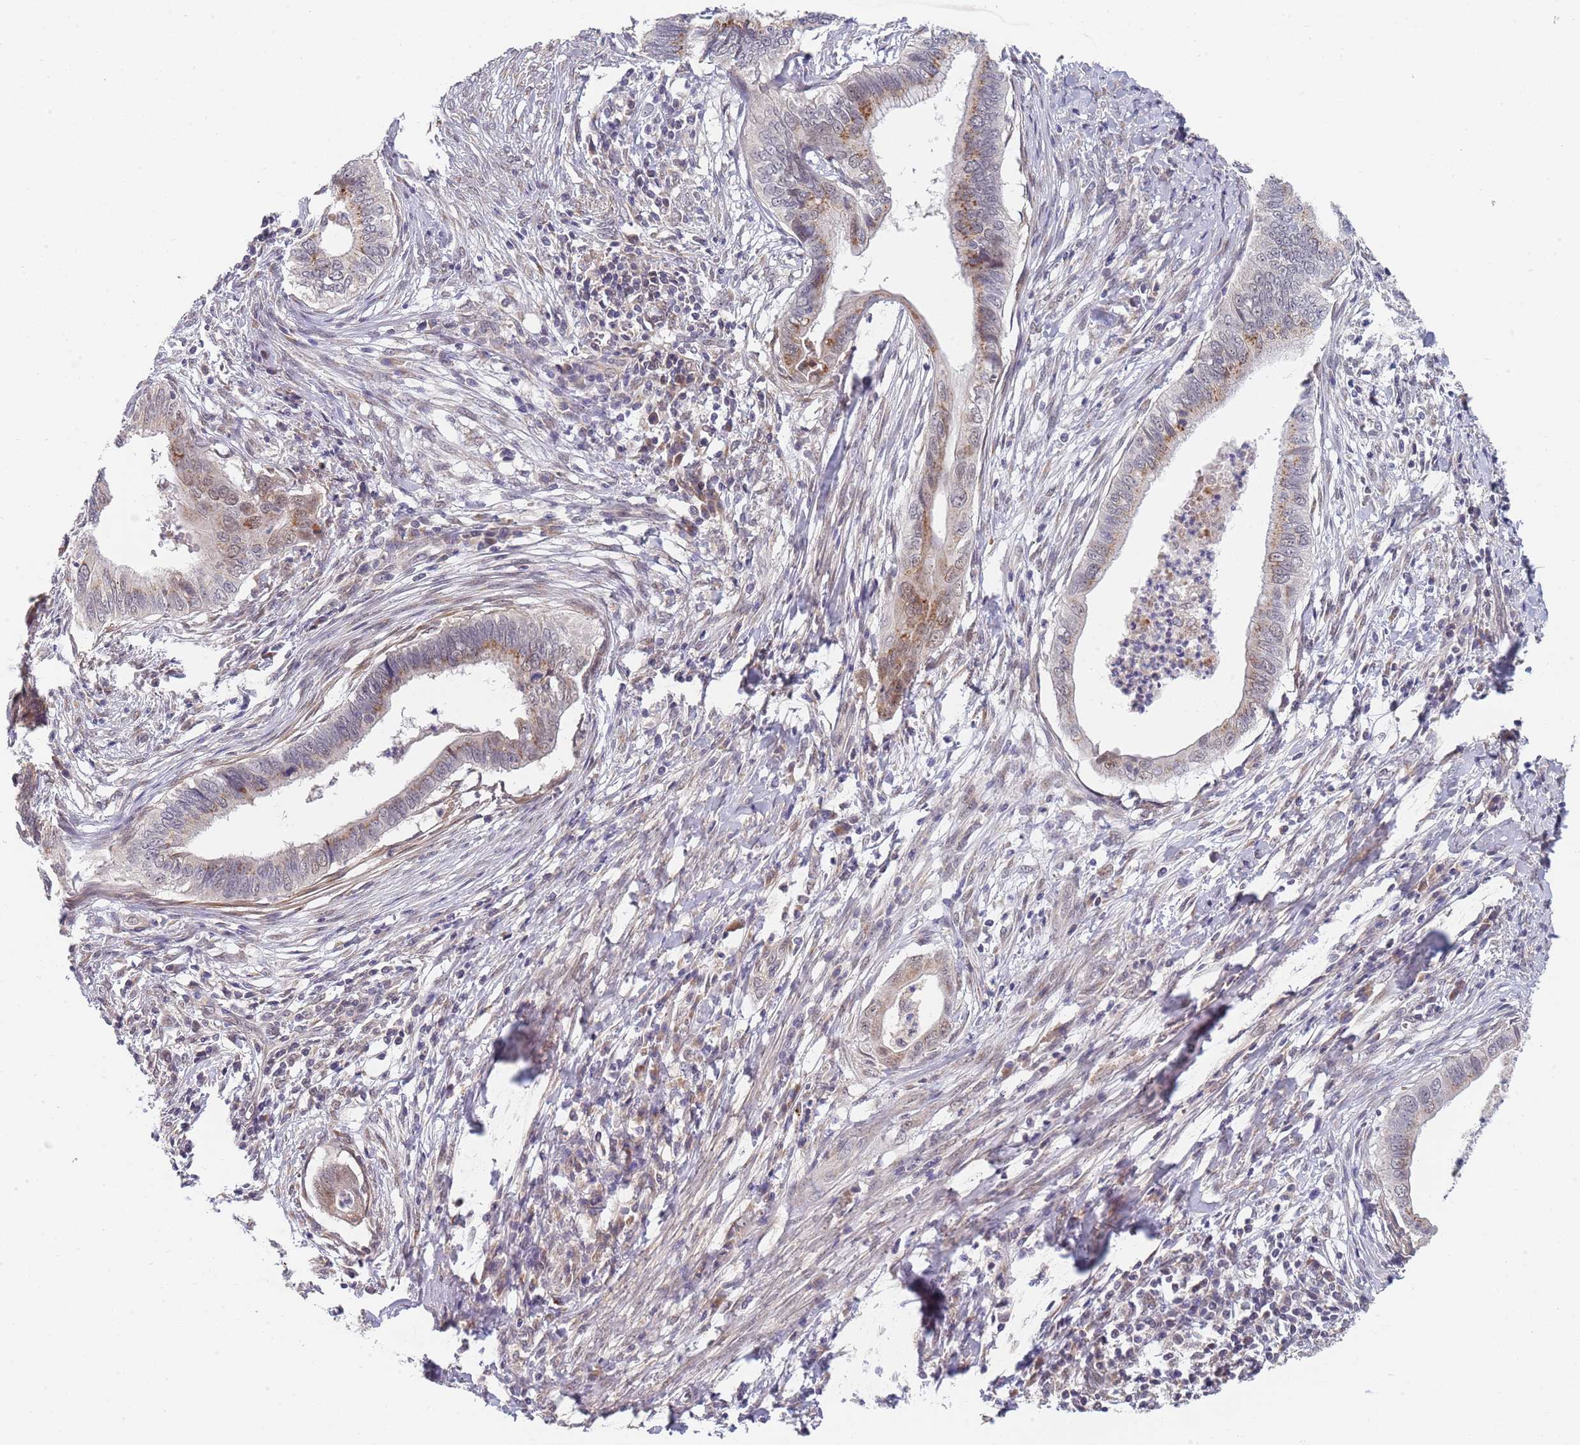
{"staining": {"intensity": "moderate", "quantity": "<25%", "location": "cytoplasmic/membranous"}, "tissue": "cervical cancer", "cell_type": "Tumor cells", "image_type": "cancer", "snomed": [{"axis": "morphology", "description": "Adenocarcinoma, NOS"}, {"axis": "topography", "description": "Cervix"}], "caption": "This image reveals immunohistochemistry (IHC) staining of cervical adenocarcinoma, with low moderate cytoplasmic/membranous positivity in about <25% of tumor cells.", "gene": "B4GALT4", "patient": {"sex": "female", "age": 42}}